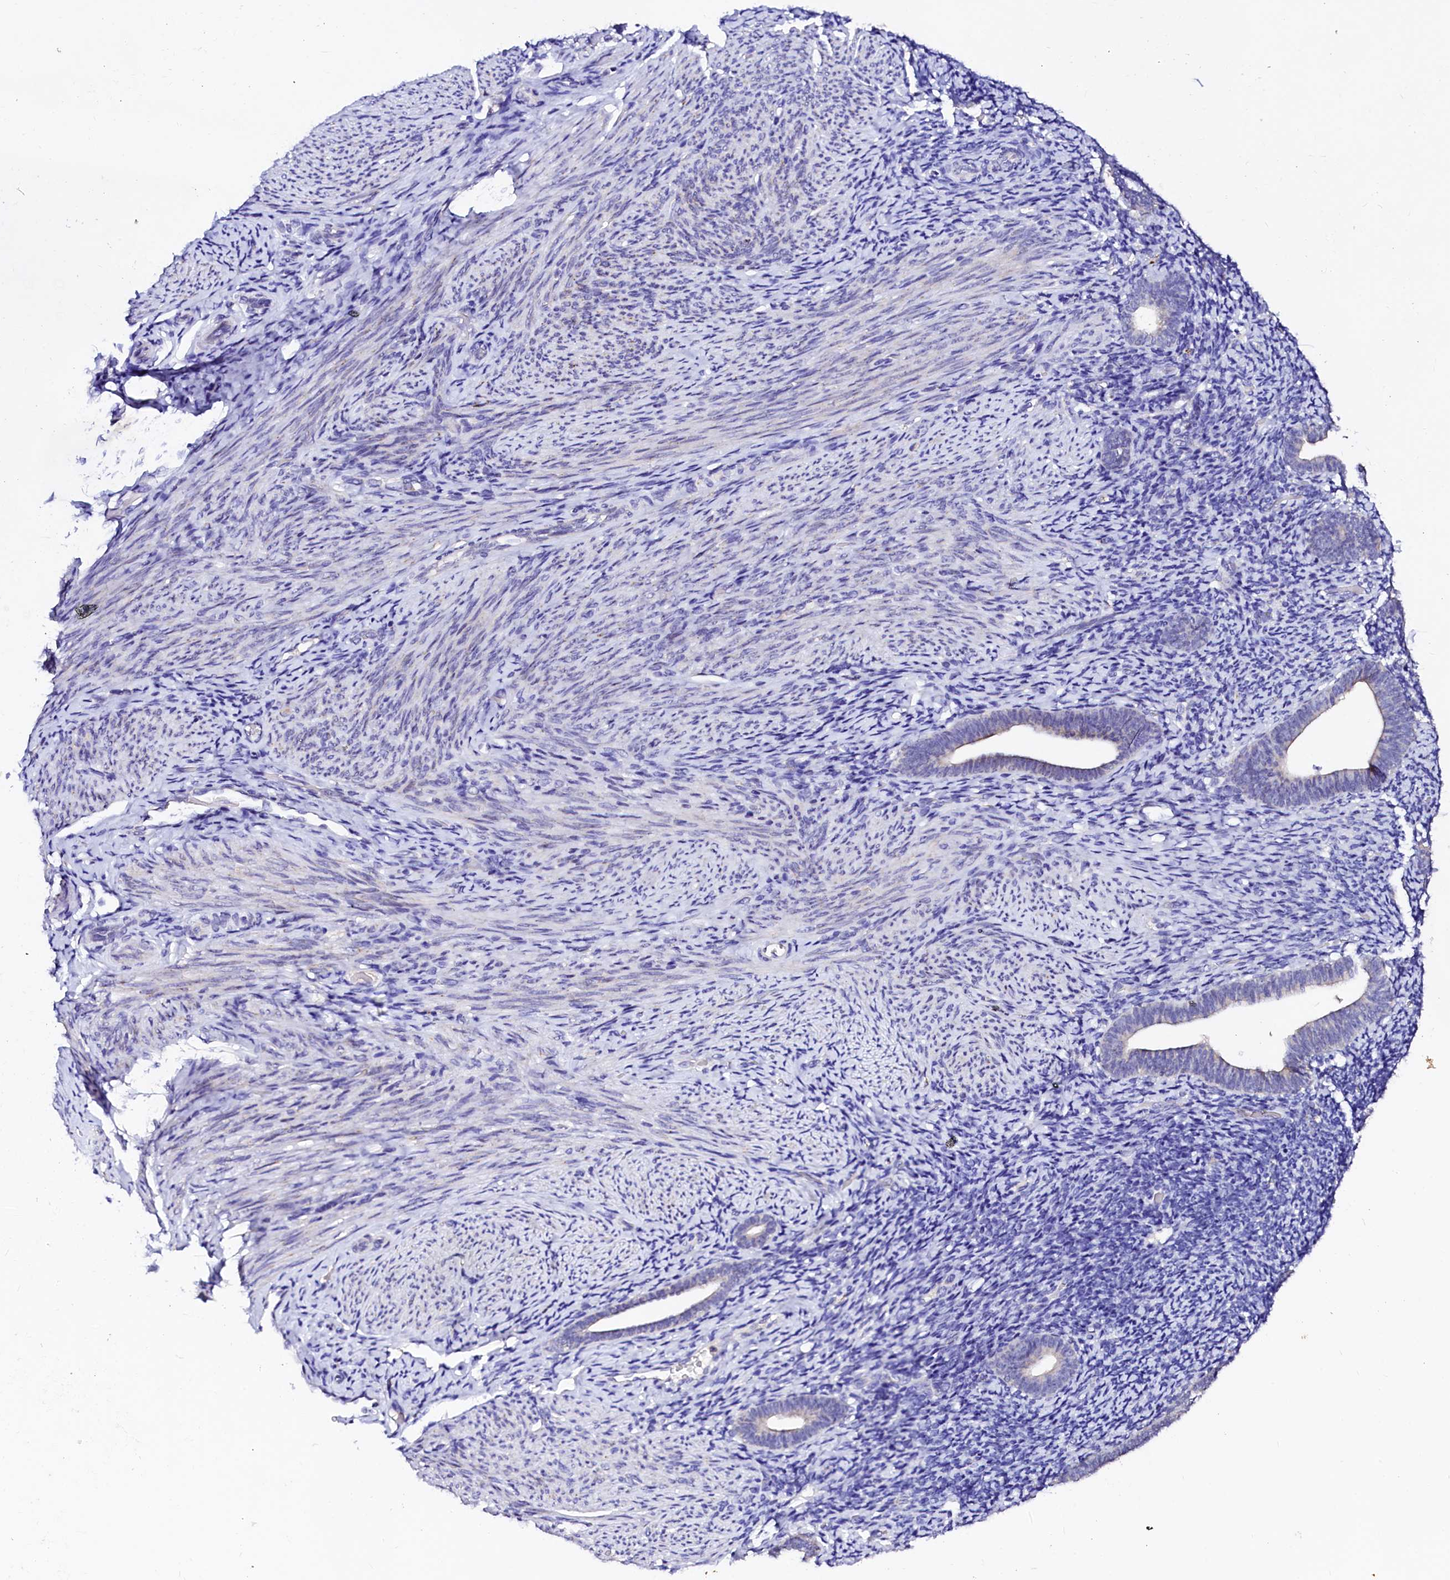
{"staining": {"intensity": "negative", "quantity": "none", "location": "none"}, "tissue": "endometrium", "cell_type": "Cells in endometrial stroma", "image_type": "normal", "snomed": [{"axis": "morphology", "description": "Normal tissue, NOS"}, {"axis": "topography", "description": "Endometrium"}], "caption": "The histopathology image displays no staining of cells in endometrial stroma in unremarkable endometrium. The staining is performed using DAB brown chromogen with nuclei counter-stained in using hematoxylin.", "gene": "NALF1", "patient": {"sex": "female", "age": 51}}